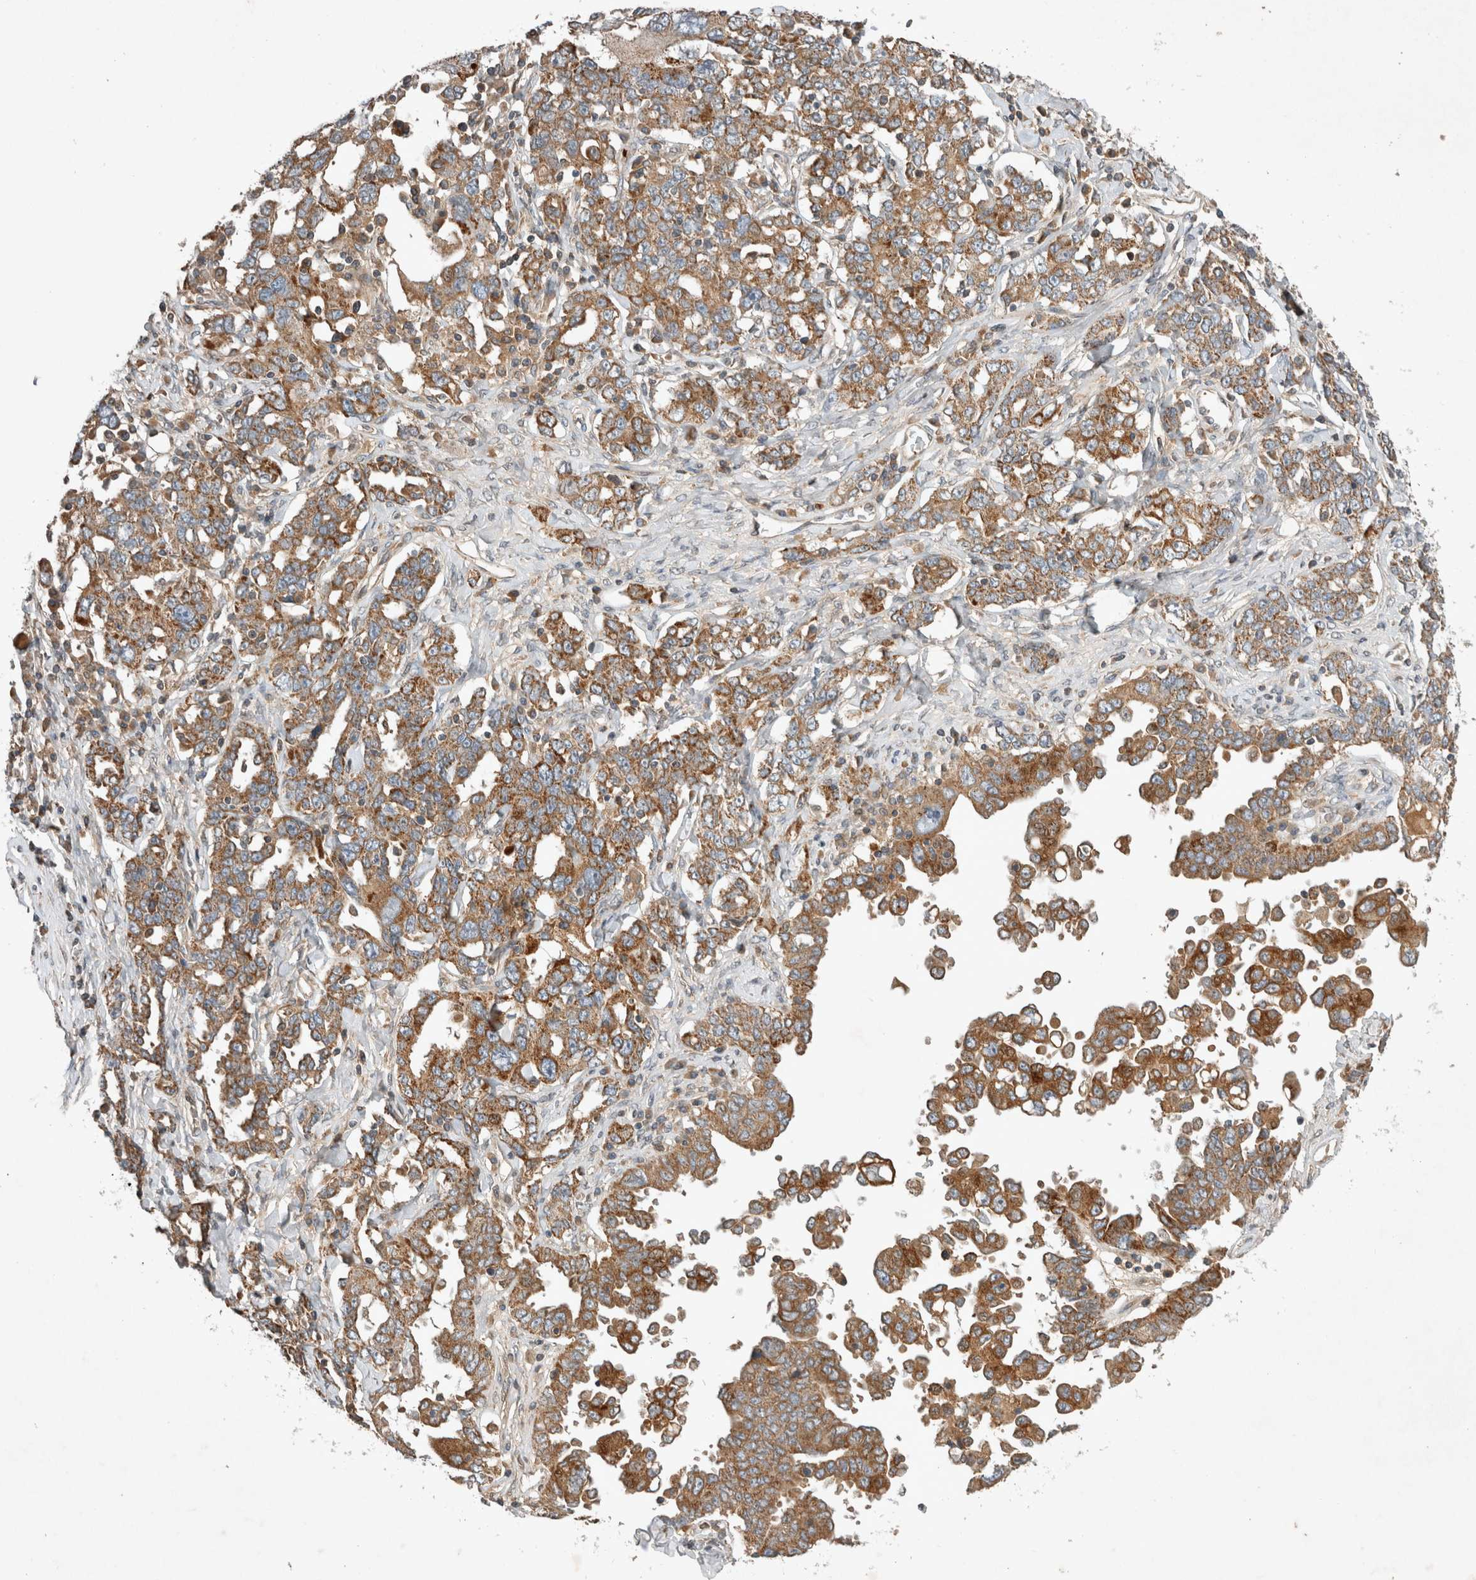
{"staining": {"intensity": "moderate", "quantity": ">75%", "location": "cytoplasmic/membranous"}, "tissue": "ovarian cancer", "cell_type": "Tumor cells", "image_type": "cancer", "snomed": [{"axis": "morphology", "description": "Carcinoma, endometroid"}, {"axis": "topography", "description": "Ovary"}], "caption": "Tumor cells show medium levels of moderate cytoplasmic/membranous expression in approximately >75% of cells in endometroid carcinoma (ovarian).", "gene": "ARMC9", "patient": {"sex": "female", "age": 62}}